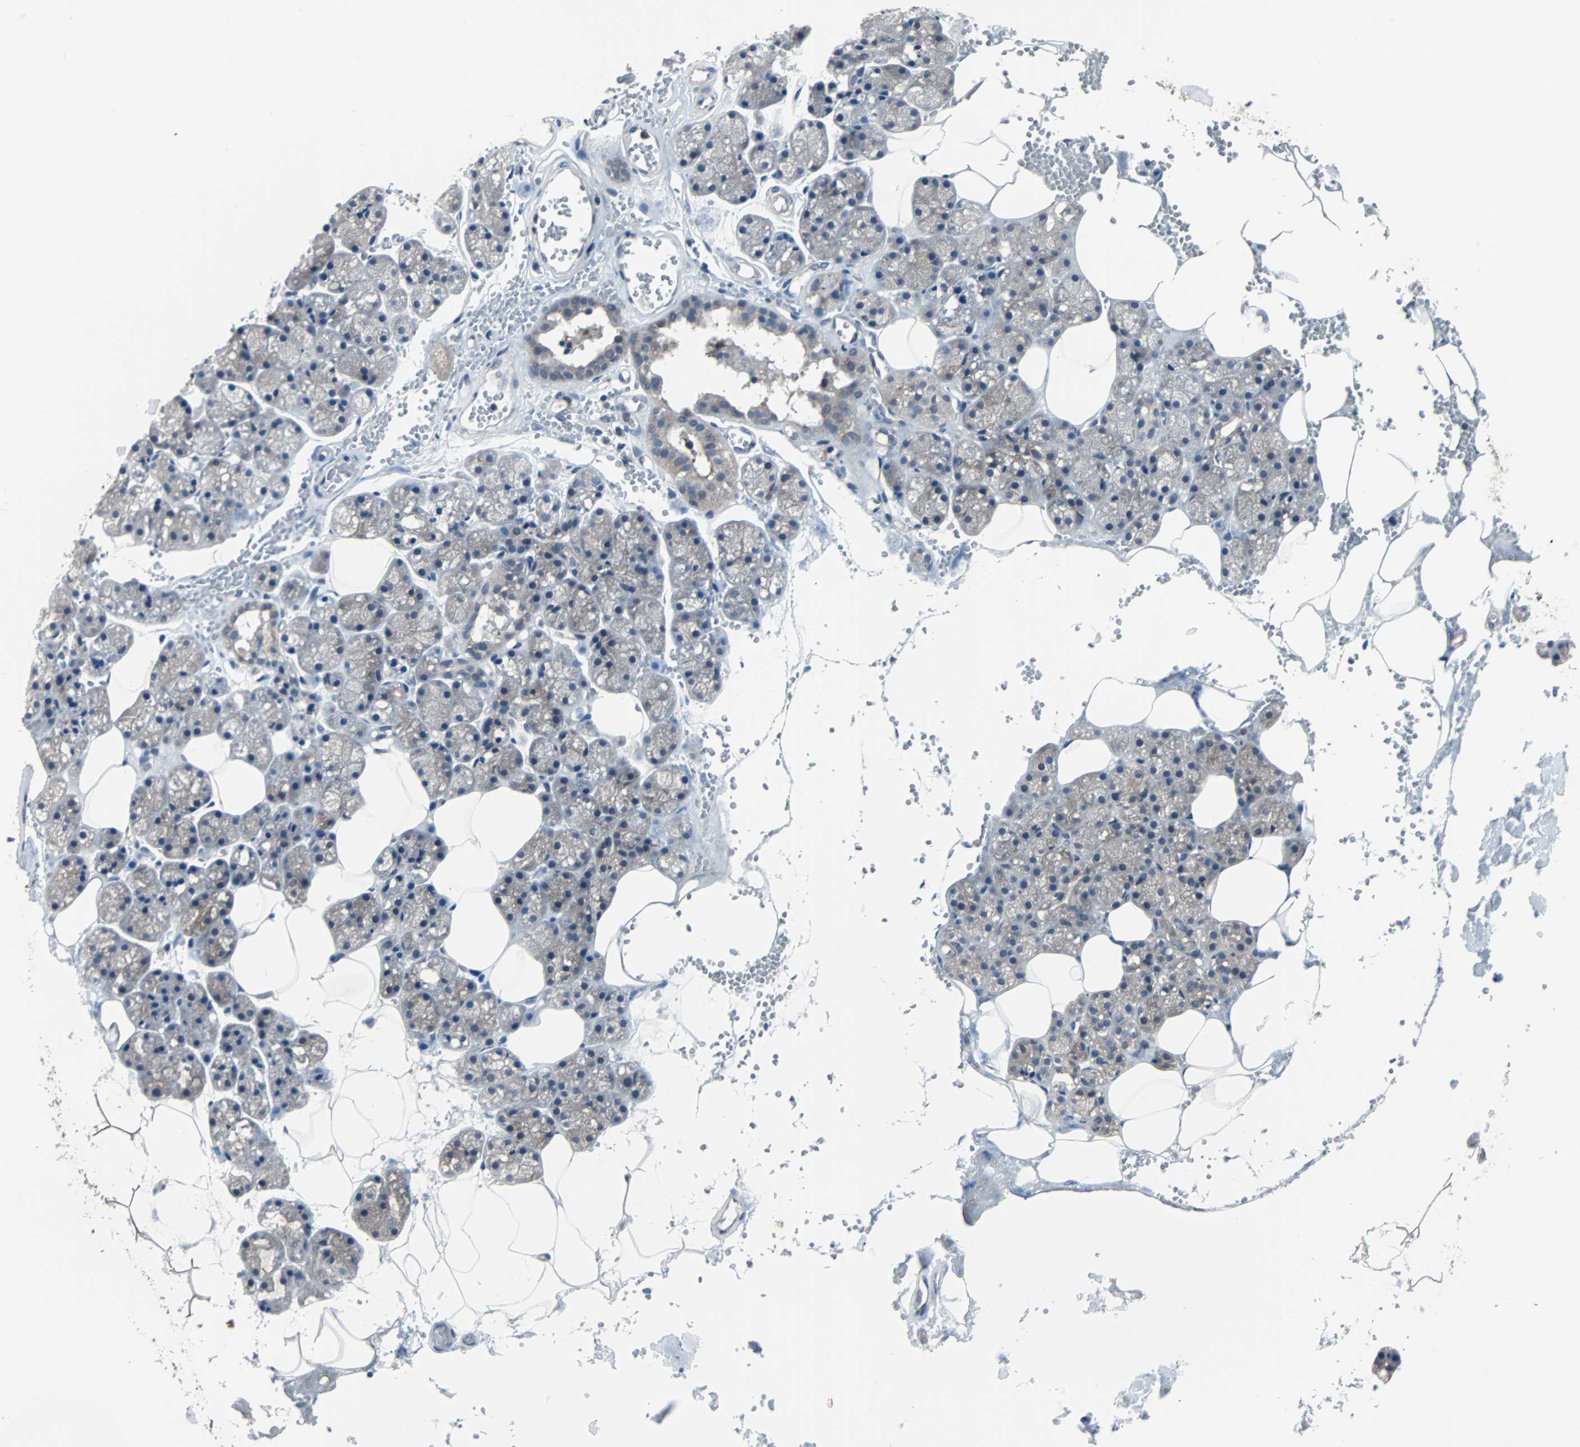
{"staining": {"intensity": "weak", "quantity": ">75%", "location": "cytoplasmic/membranous"}, "tissue": "salivary gland", "cell_type": "Glandular cells", "image_type": "normal", "snomed": [{"axis": "morphology", "description": "Normal tissue, NOS"}, {"axis": "topography", "description": "Salivary gland"}], "caption": "Protein analysis of unremarkable salivary gland displays weak cytoplasmic/membranous staining in about >75% of glandular cells.", "gene": "PAK1", "patient": {"sex": "male", "age": 62}}